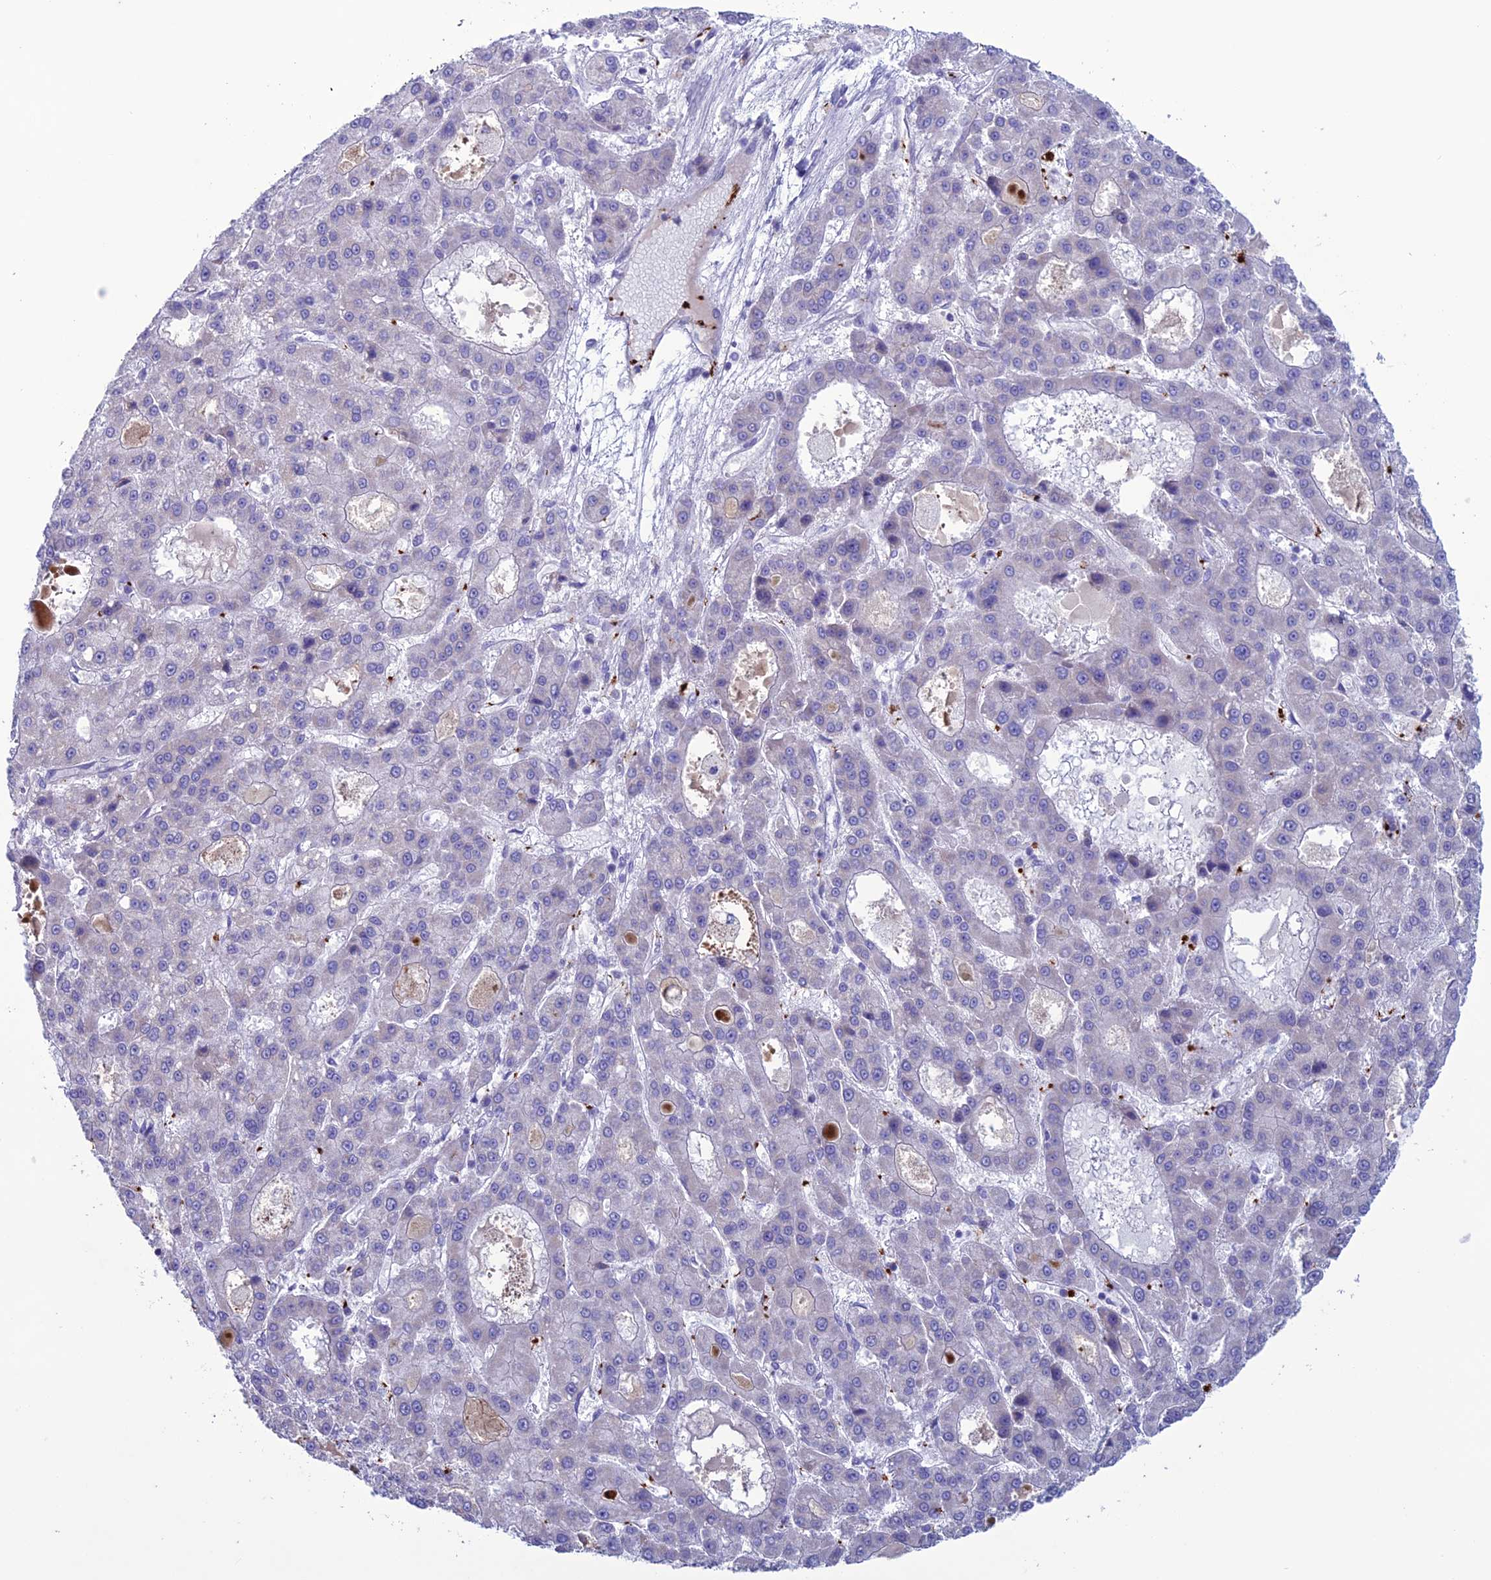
{"staining": {"intensity": "negative", "quantity": "none", "location": "none"}, "tissue": "liver cancer", "cell_type": "Tumor cells", "image_type": "cancer", "snomed": [{"axis": "morphology", "description": "Carcinoma, Hepatocellular, NOS"}, {"axis": "topography", "description": "Liver"}], "caption": "This micrograph is of hepatocellular carcinoma (liver) stained with immunohistochemistry to label a protein in brown with the nuclei are counter-stained blue. There is no positivity in tumor cells.", "gene": "C21orf140", "patient": {"sex": "male", "age": 70}}